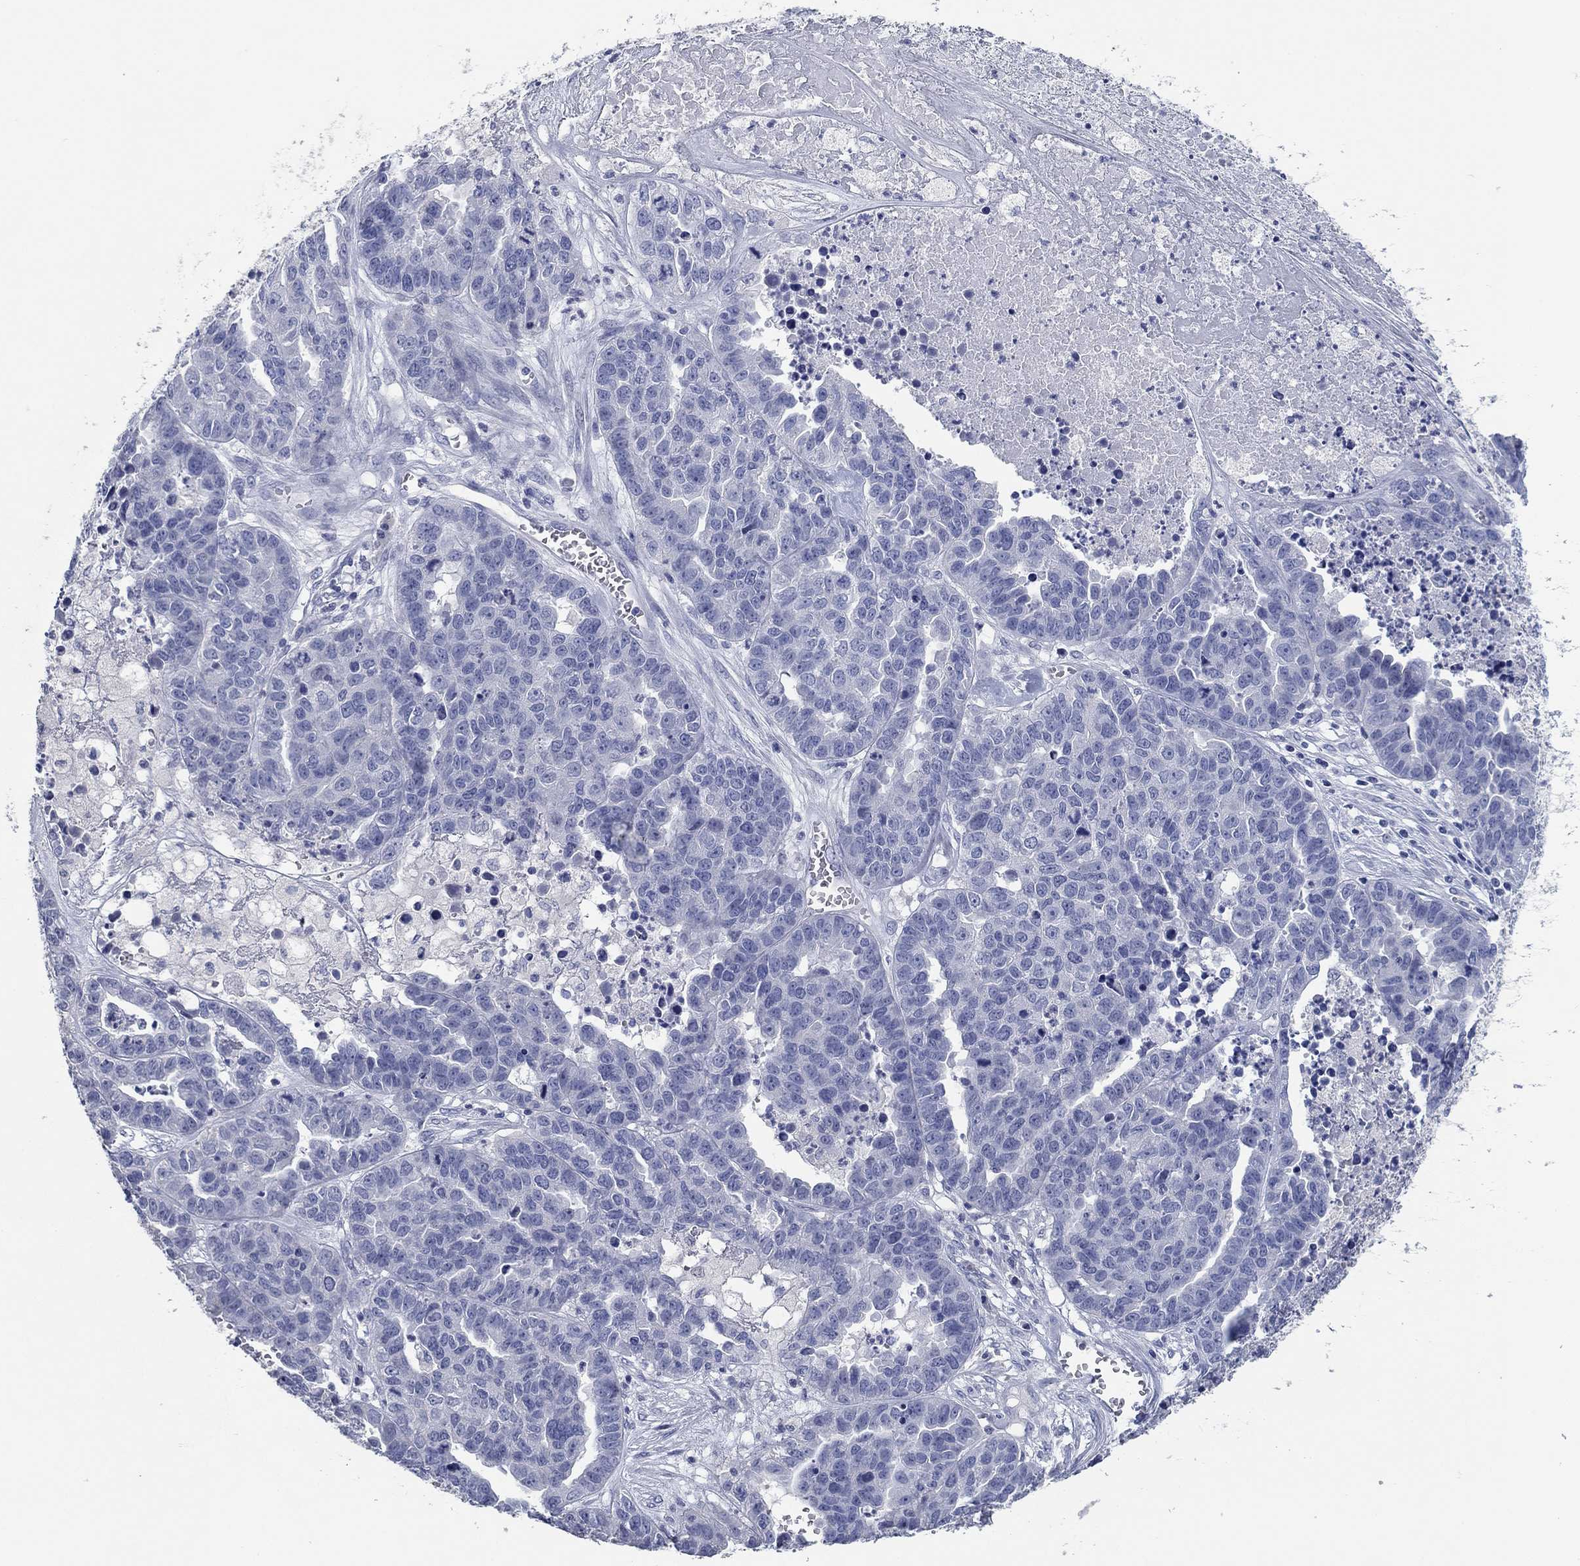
{"staining": {"intensity": "negative", "quantity": "none", "location": "none"}, "tissue": "ovarian cancer", "cell_type": "Tumor cells", "image_type": "cancer", "snomed": [{"axis": "morphology", "description": "Cystadenocarcinoma, serous, NOS"}, {"axis": "topography", "description": "Ovary"}], "caption": "Immunohistochemical staining of ovarian cancer (serous cystadenocarcinoma) demonstrates no significant expression in tumor cells.", "gene": "POU5F1", "patient": {"sex": "female", "age": 87}}